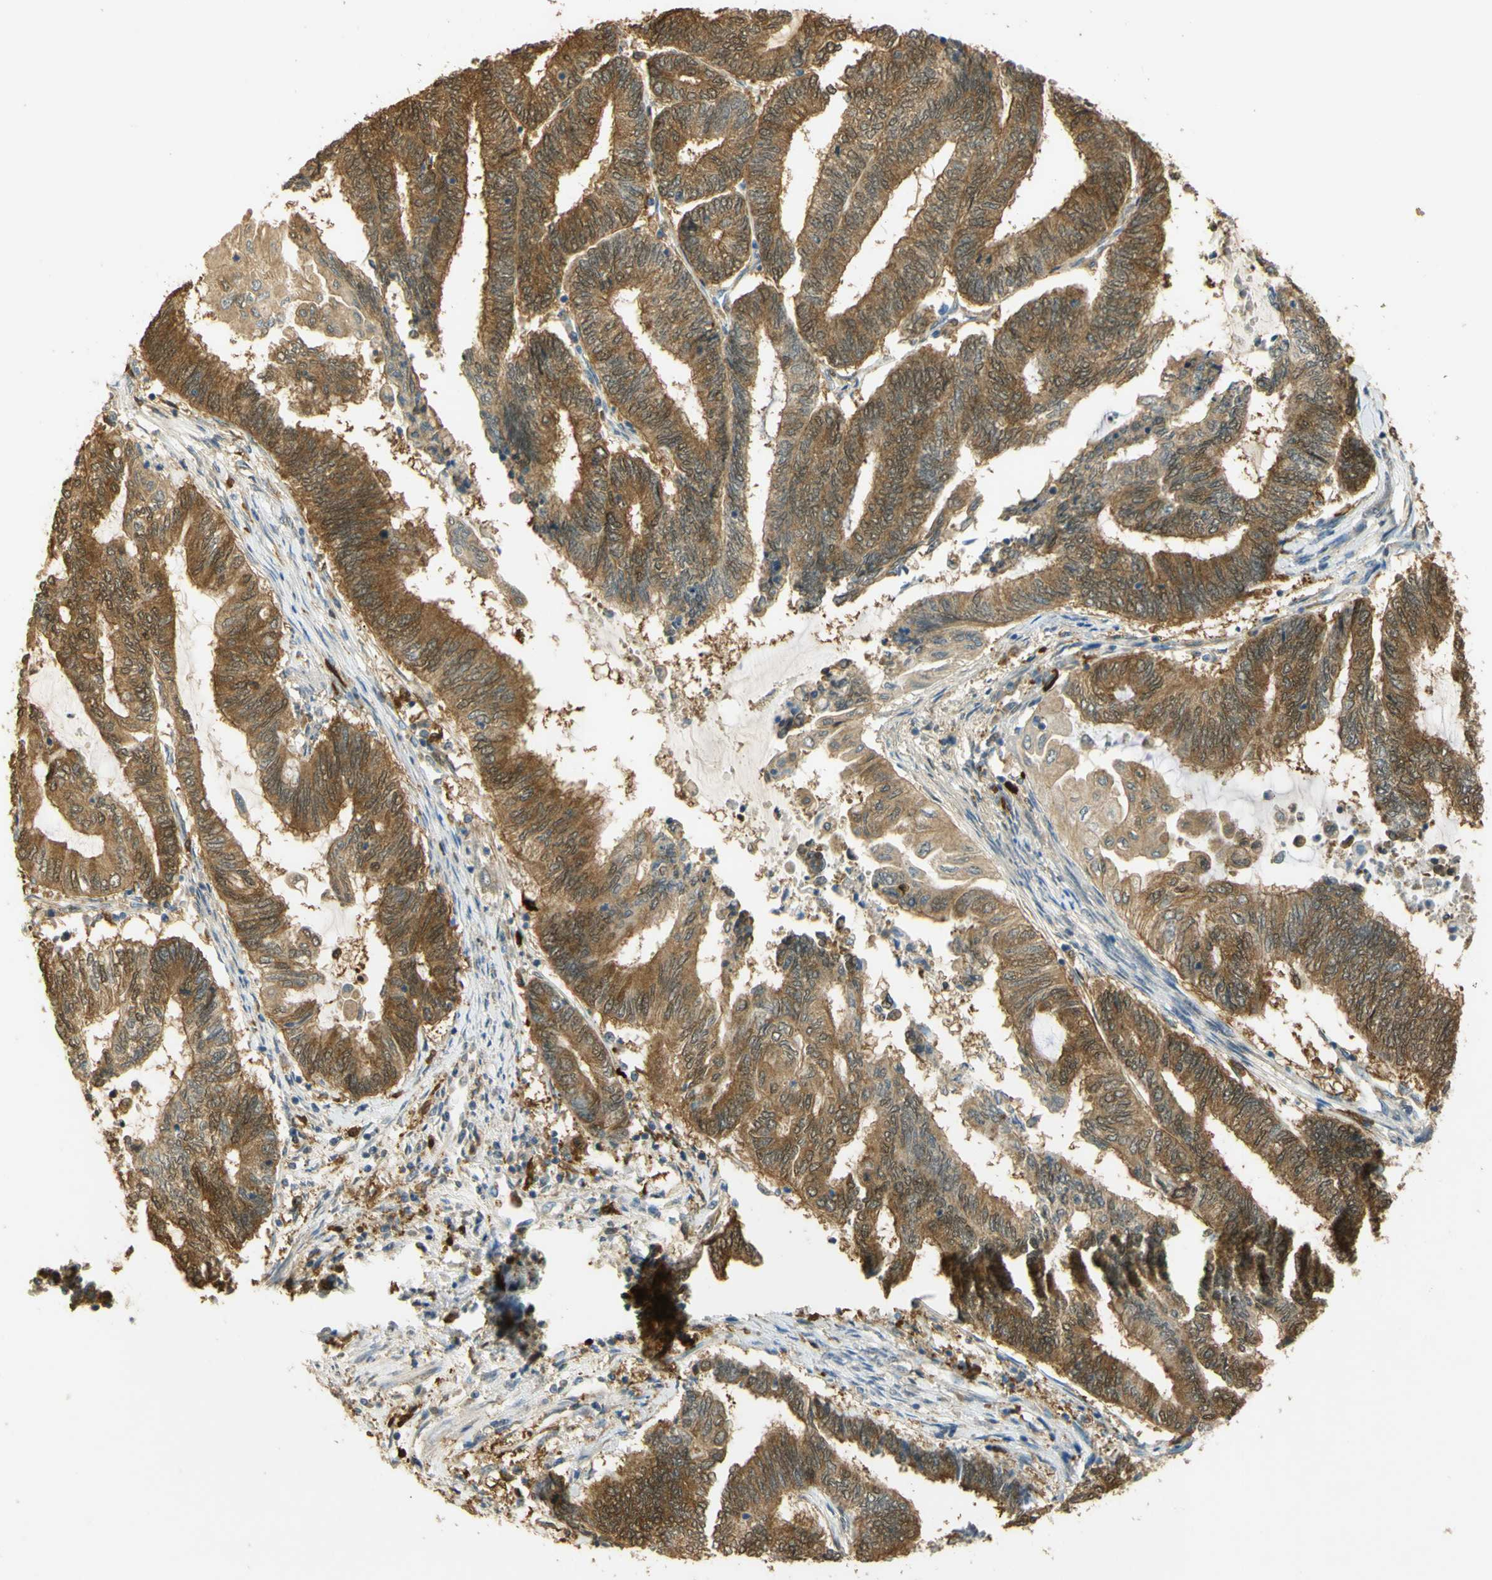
{"staining": {"intensity": "moderate", "quantity": ">75%", "location": "cytoplasmic/membranous"}, "tissue": "endometrial cancer", "cell_type": "Tumor cells", "image_type": "cancer", "snomed": [{"axis": "morphology", "description": "Adenocarcinoma, NOS"}, {"axis": "topography", "description": "Uterus"}, {"axis": "topography", "description": "Endometrium"}], "caption": "DAB immunohistochemical staining of human adenocarcinoma (endometrial) exhibits moderate cytoplasmic/membranous protein expression in about >75% of tumor cells.", "gene": "PAK1", "patient": {"sex": "female", "age": 70}}